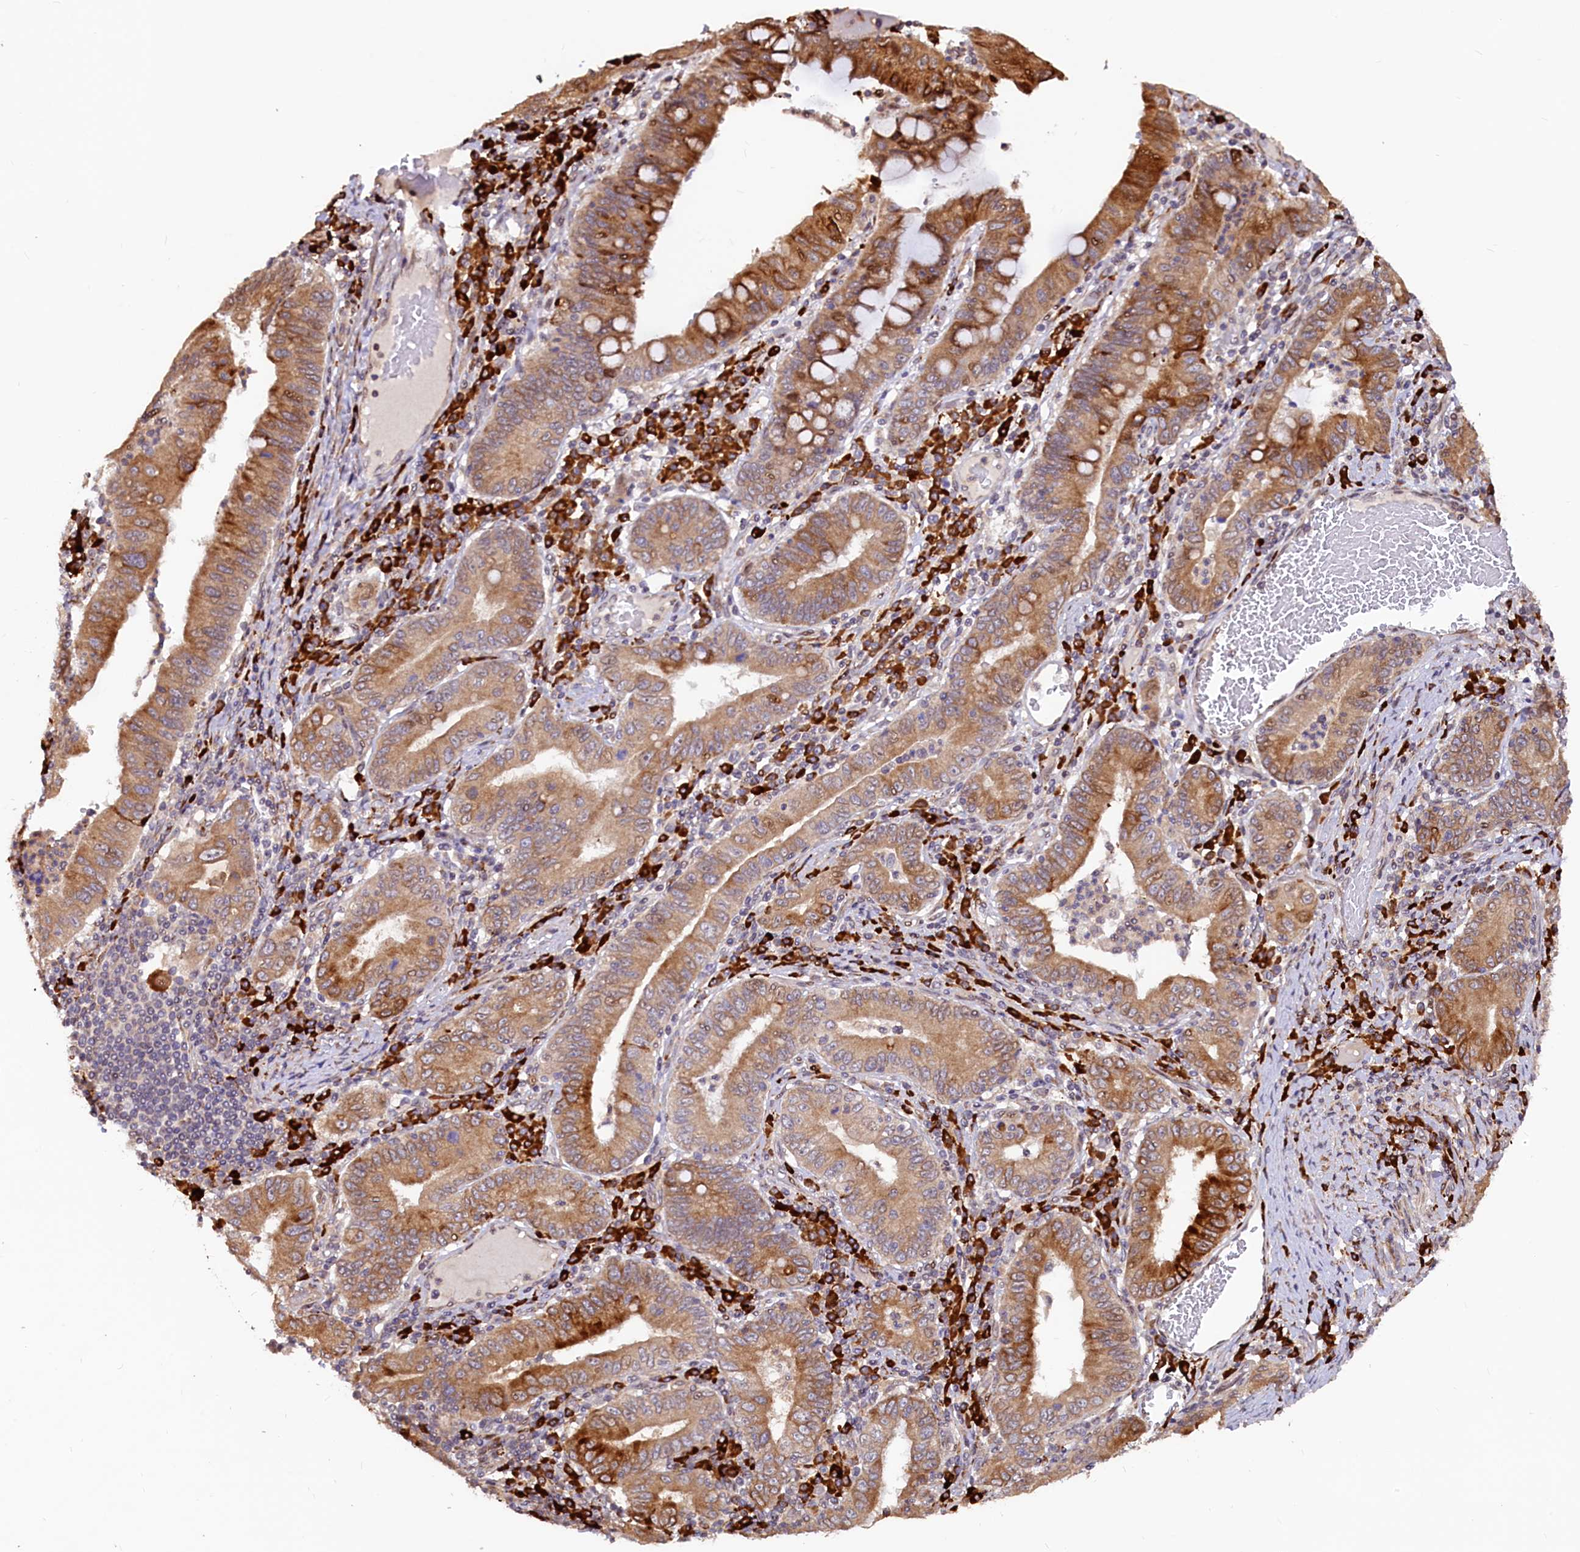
{"staining": {"intensity": "moderate", "quantity": ">75%", "location": "cytoplasmic/membranous"}, "tissue": "stomach cancer", "cell_type": "Tumor cells", "image_type": "cancer", "snomed": [{"axis": "morphology", "description": "Normal tissue, NOS"}, {"axis": "morphology", "description": "Adenocarcinoma, NOS"}, {"axis": "topography", "description": "Esophagus"}, {"axis": "topography", "description": "Stomach, upper"}, {"axis": "topography", "description": "Peripheral nerve tissue"}], "caption": "High-power microscopy captured an IHC histopathology image of stomach cancer (adenocarcinoma), revealing moderate cytoplasmic/membranous positivity in about >75% of tumor cells.", "gene": "C5orf15", "patient": {"sex": "male", "age": 62}}